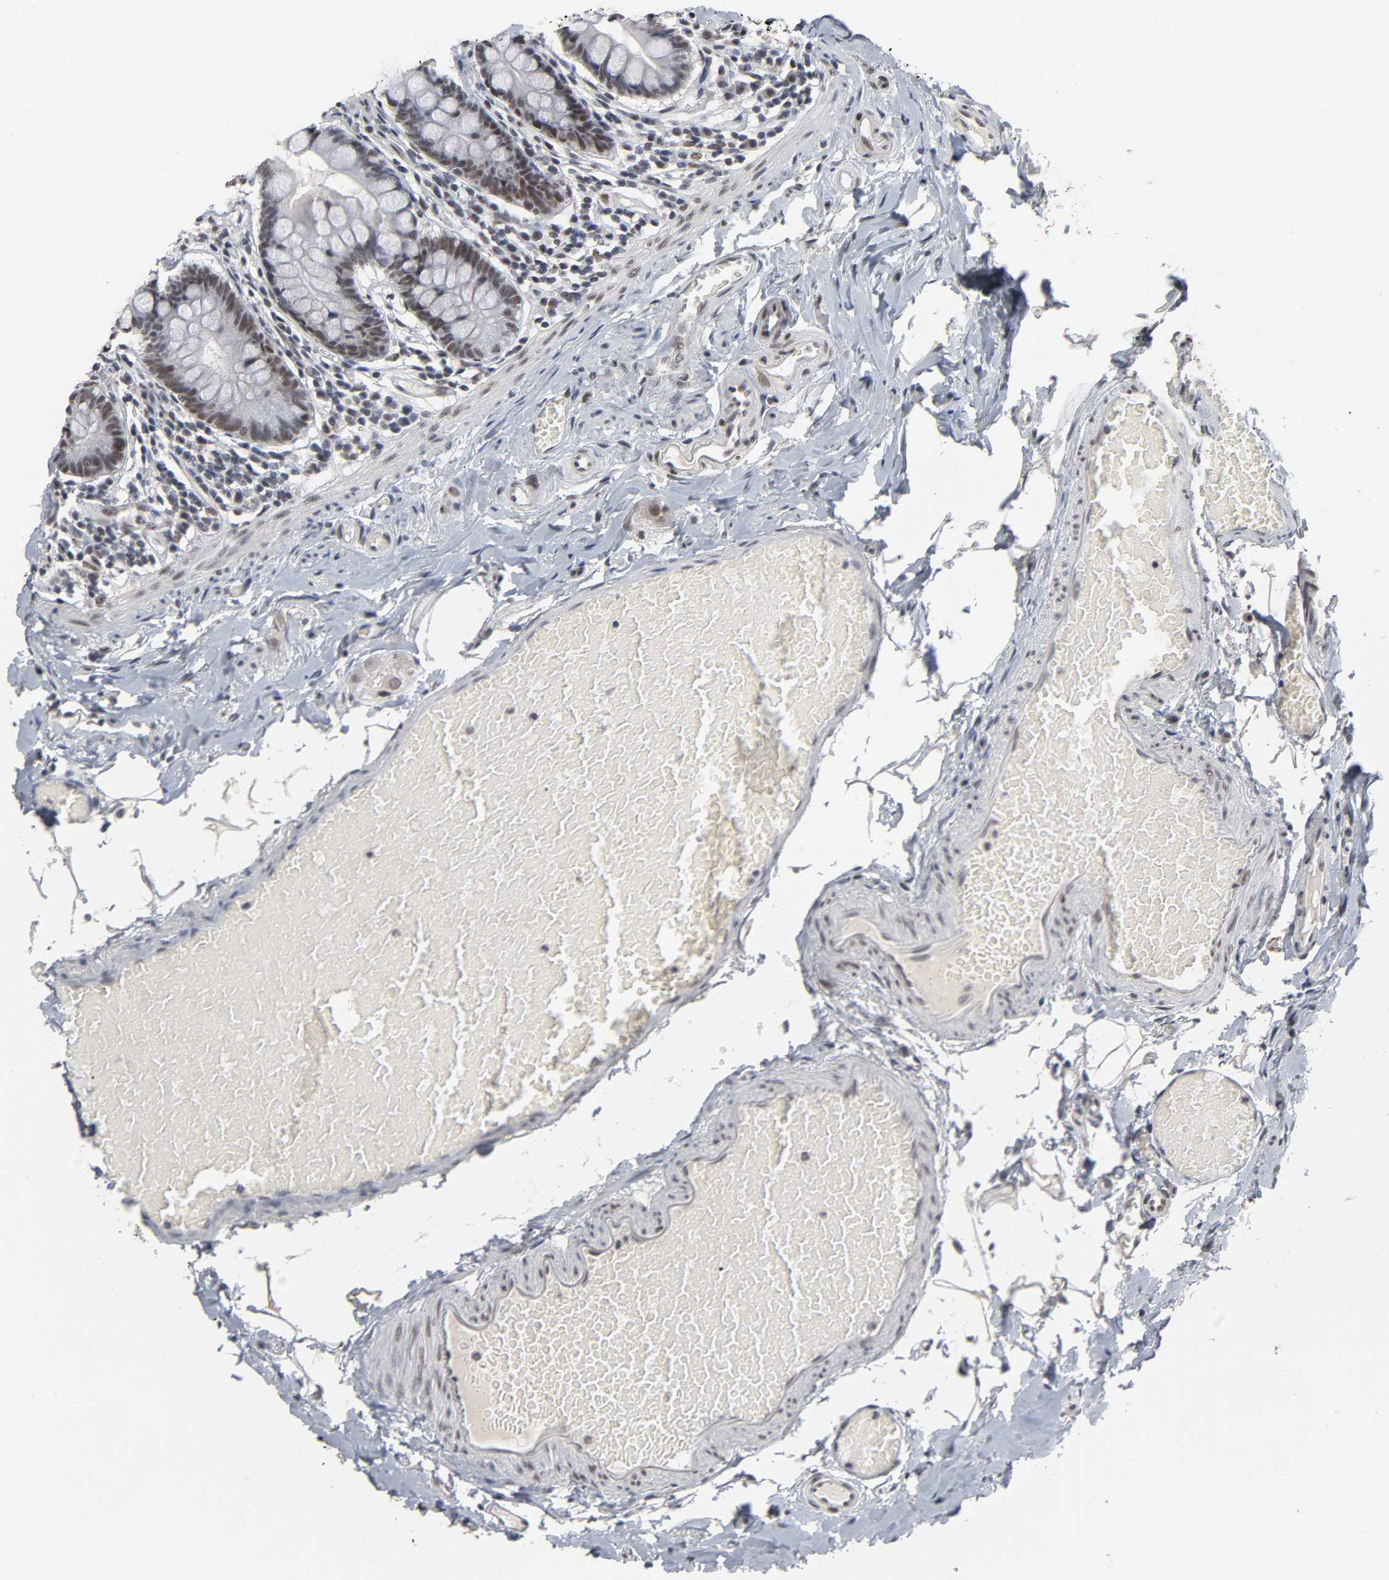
{"staining": {"intensity": "moderate", "quantity": "25%-75%", "location": "nuclear"}, "tissue": "small intestine", "cell_type": "Glandular cells", "image_type": "normal", "snomed": [{"axis": "morphology", "description": "Normal tissue, NOS"}, {"axis": "topography", "description": "Small intestine"}], "caption": "Small intestine stained with a protein marker demonstrates moderate staining in glandular cells.", "gene": "TRIM33", "patient": {"sex": "male", "age": 41}}